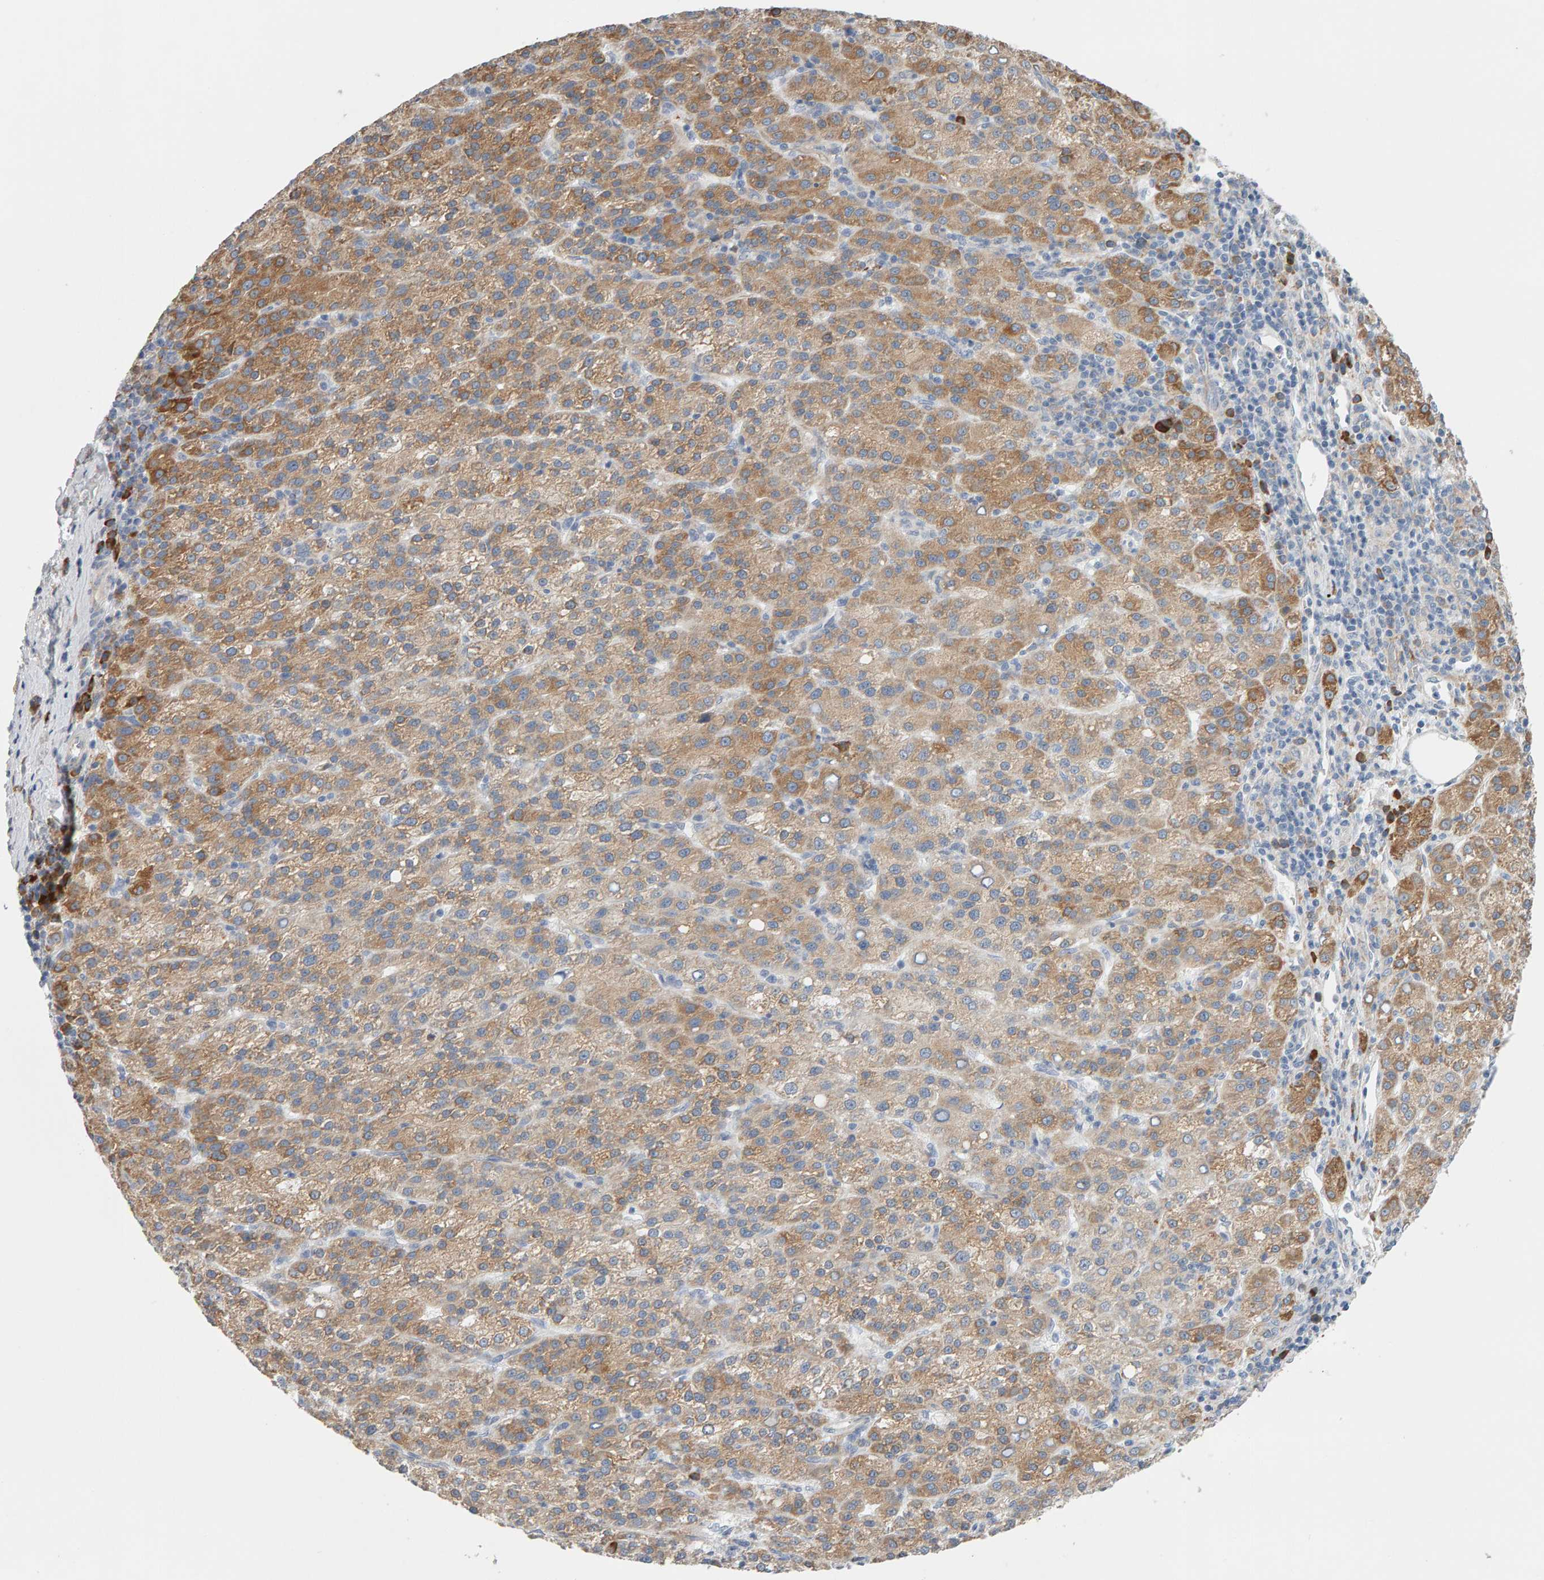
{"staining": {"intensity": "moderate", "quantity": ">75%", "location": "cytoplasmic/membranous"}, "tissue": "liver cancer", "cell_type": "Tumor cells", "image_type": "cancer", "snomed": [{"axis": "morphology", "description": "Carcinoma, Hepatocellular, NOS"}, {"axis": "topography", "description": "Liver"}], "caption": "Immunohistochemical staining of liver hepatocellular carcinoma exhibits medium levels of moderate cytoplasmic/membranous protein staining in about >75% of tumor cells.", "gene": "ENGASE", "patient": {"sex": "female", "age": 58}}